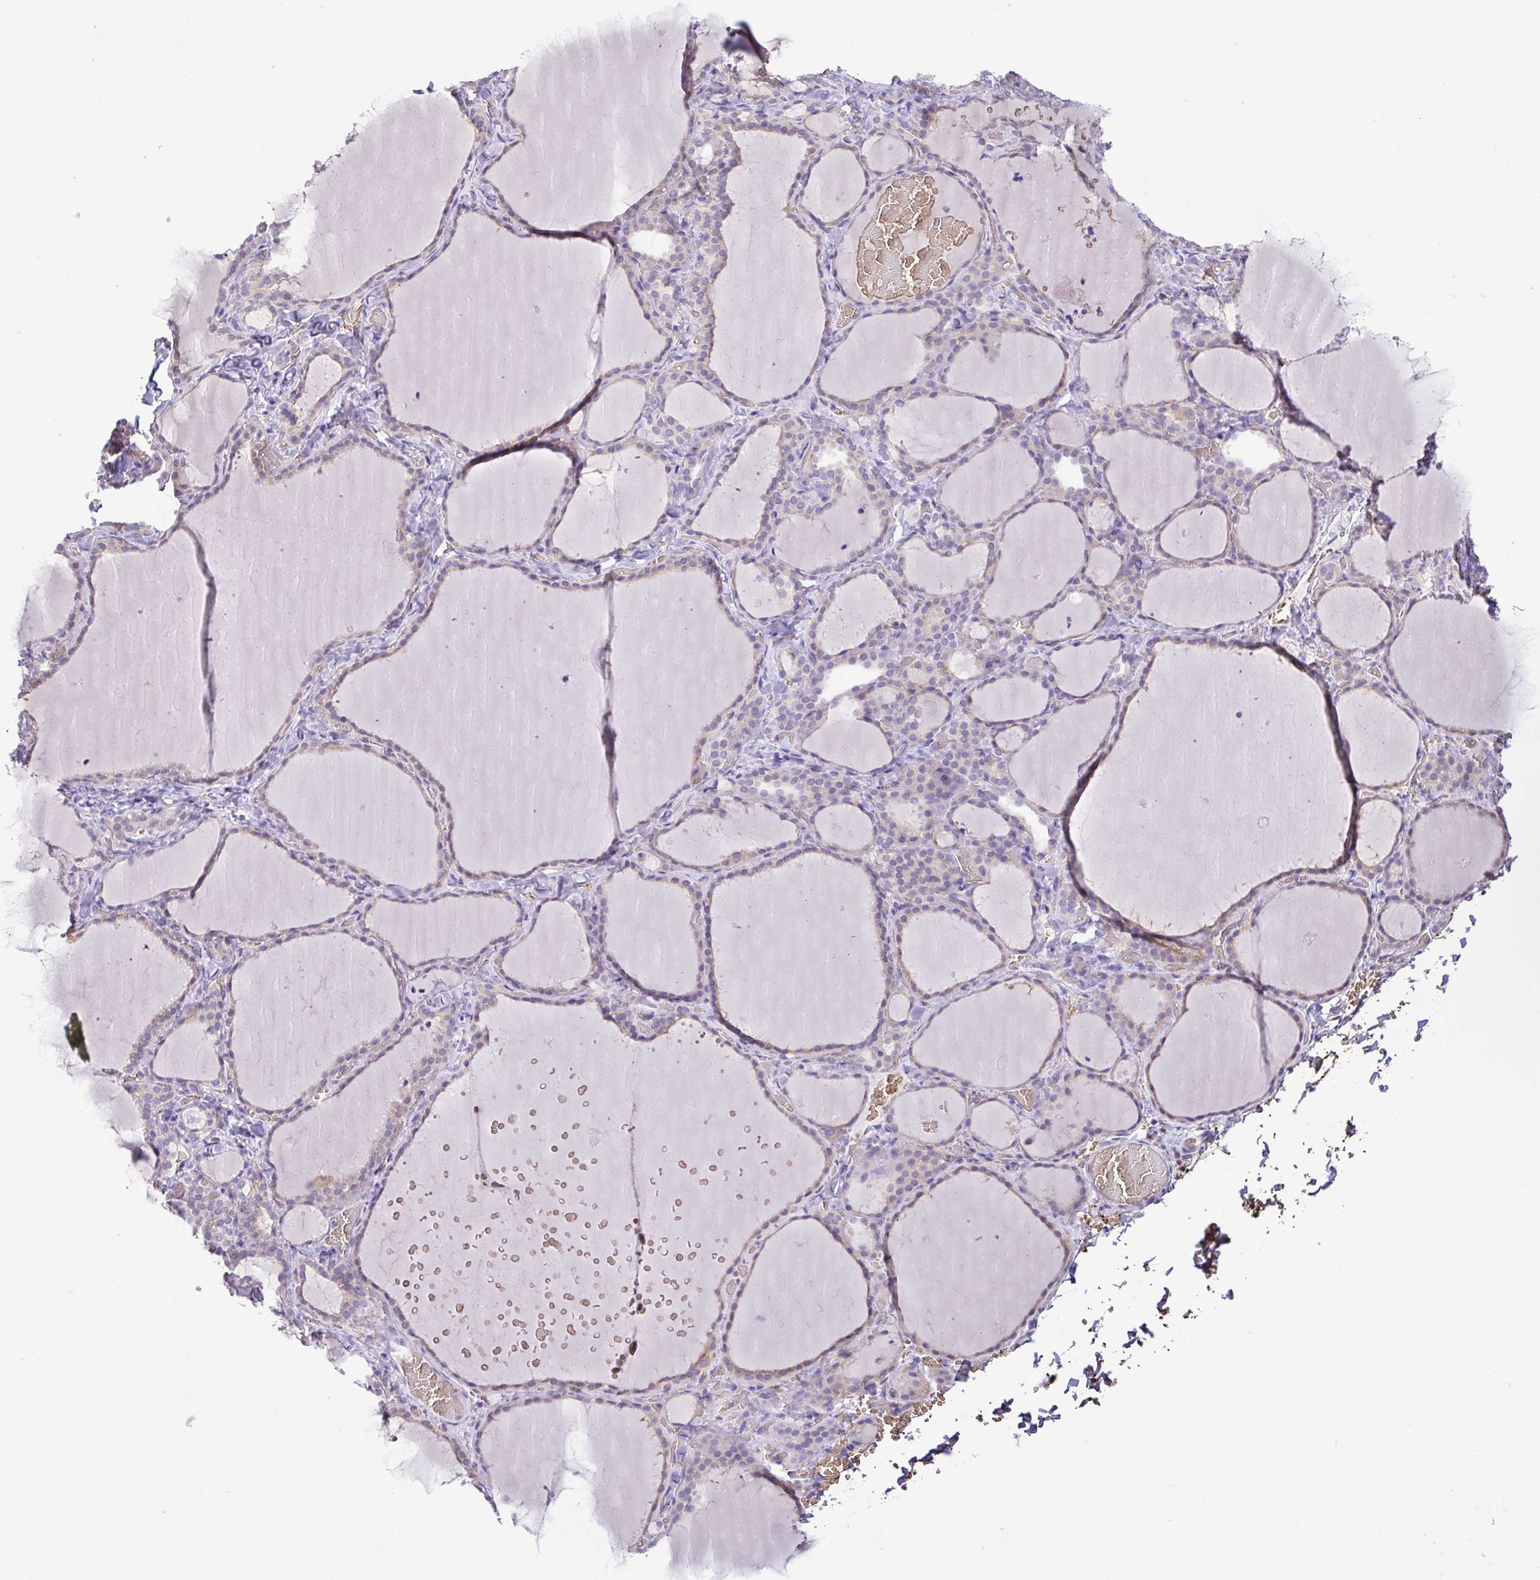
{"staining": {"intensity": "weak", "quantity": "<25%", "location": "cytoplasmic/membranous"}, "tissue": "thyroid gland", "cell_type": "Glandular cells", "image_type": "normal", "snomed": [{"axis": "morphology", "description": "Normal tissue, NOS"}, {"axis": "topography", "description": "Thyroid gland"}], "caption": "This image is of normal thyroid gland stained with immunohistochemistry to label a protein in brown with the nuclei are counter-stained blue. There is no expression in glandular cells.", "gene": "EPB42", "patient": {"sex": "female", "age": 22}}